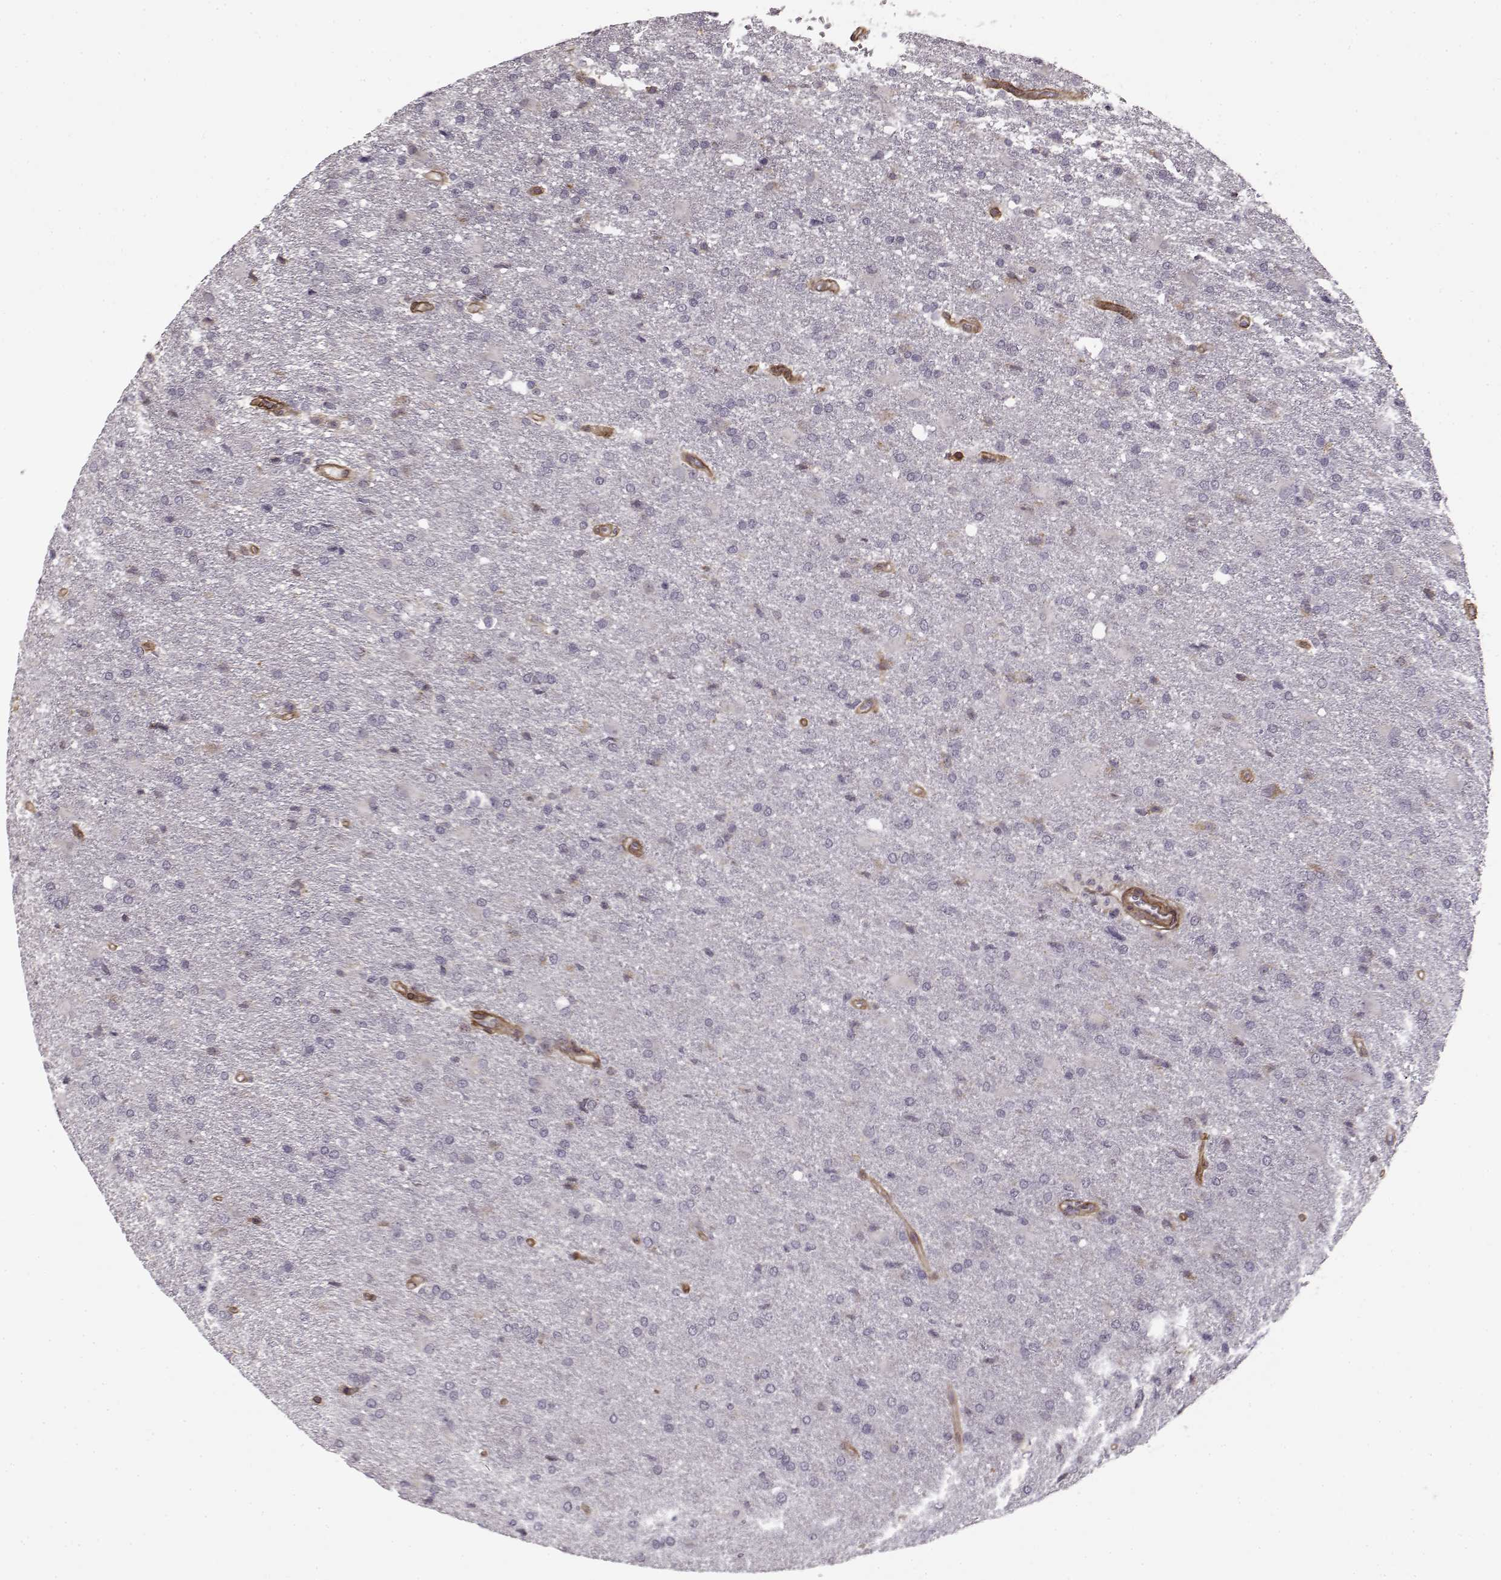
{"staining": {"intensity": "negative", "quantity": "none", "location": "none"}, "tissue": "glioma", "cell_type": "Tumor cells", "image_type": "cancer", "snomed": [{"axis": "morphology", "description": "Glioma, malignant, High grade"}, {"axis": "topography", "description": "Brain"}], "caption": "There is no significant expression in tumor cells of glioma.", "gene": "LAMB2", "patient": {"sex": "male", "age": 68}}